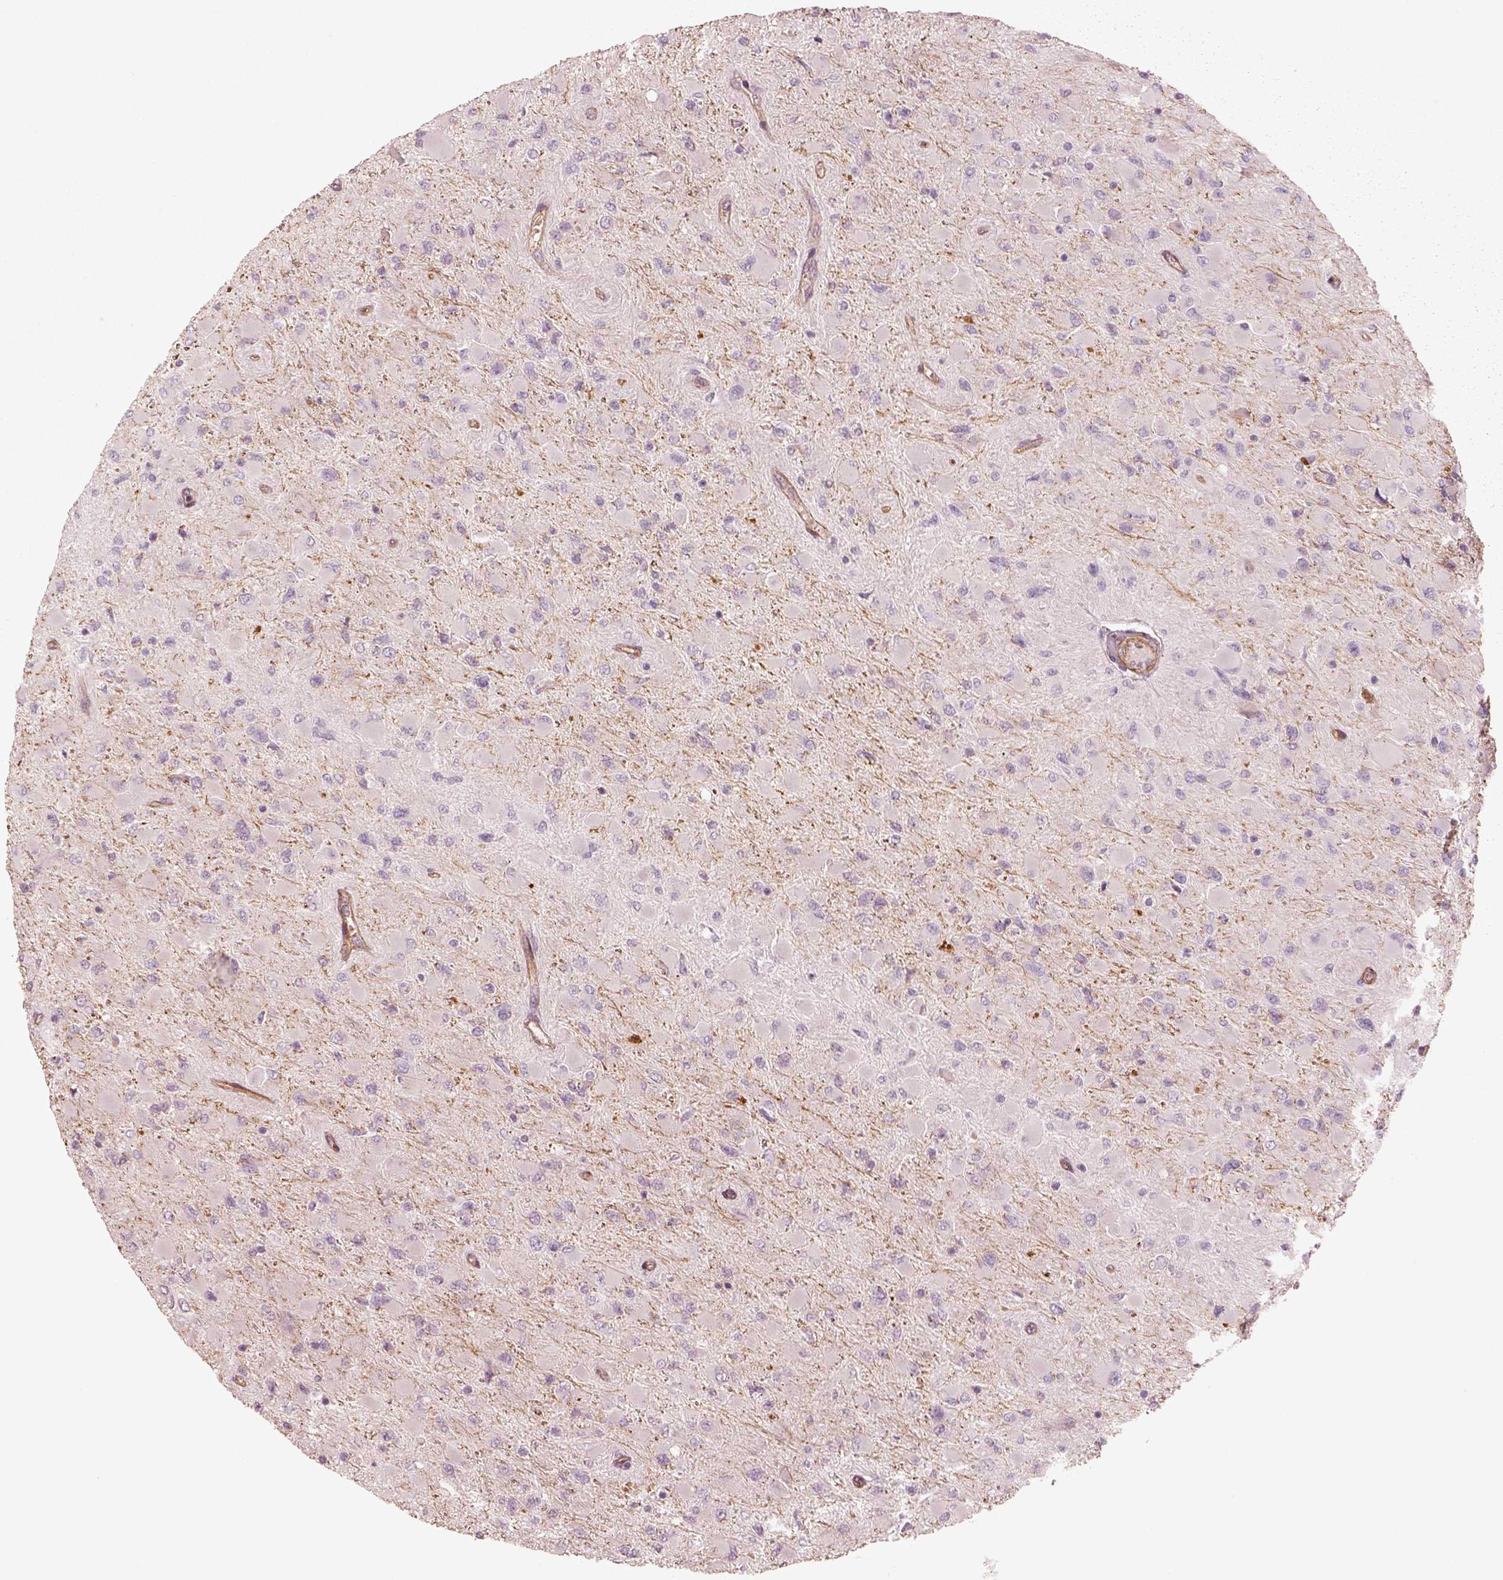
{"staining": {"intensity": "negative", "quantity": "none", "location": "none"}, "tissue": "glioma", "cell_type": "Tumor cells", "image_type": "cancer", "snomed": [{"axis": "morphology", "description": "Glioma, malignant, High grade"}, {"axis": "topography", "description": "Cerebral cortex"}], "caption": "Tumor cells are negative for brown protein staining in glioma.", "gene": "CRYM", "patient": {"sex": "female", "age": 36}}